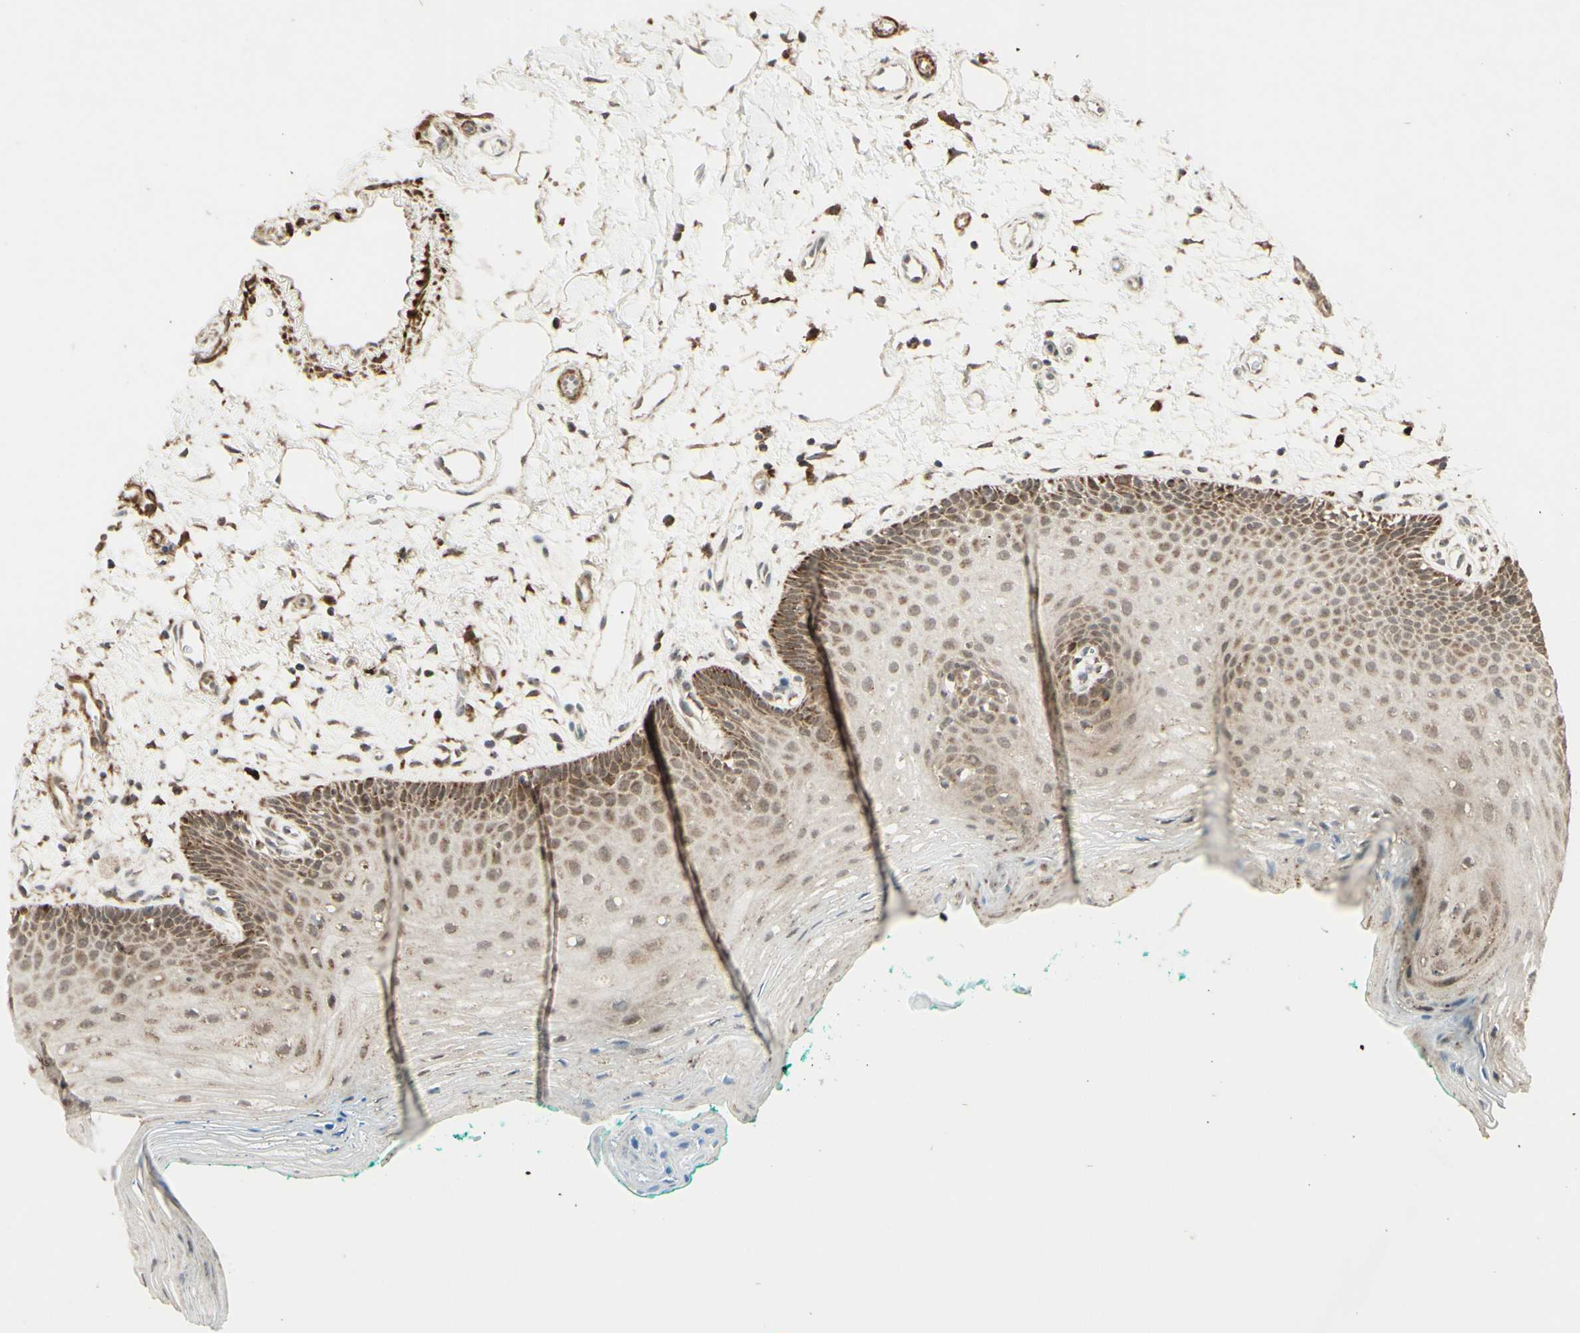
{"staining": {"intensity": "moderate", "quantity": "25%-75%", "location": "cytoplasmic/membranous"}, "tissue": "oral mucosa", "cell_type": "Squamous epithelial cells", "image_type": "normal", "snomed": [{"axis": "morphology", "description": "Normal tissue, NOS"}, {"axis": "topography", "description": "Skeletal muscle"}, {"axis": "topography", "description": "Oral tissue"}, {"axis": "topography", "description": "Peripheral nerve tissue"}], "caption": "High-power microscopy captured an IHC histopathology image of normal oral mucosa, revealing moderate cytoplasmic/membranous staining in approximately 25%-75% of squamous epithelial cells.", "gene": "DHRS3", "patient": {"sex": "female", "age": 84}}